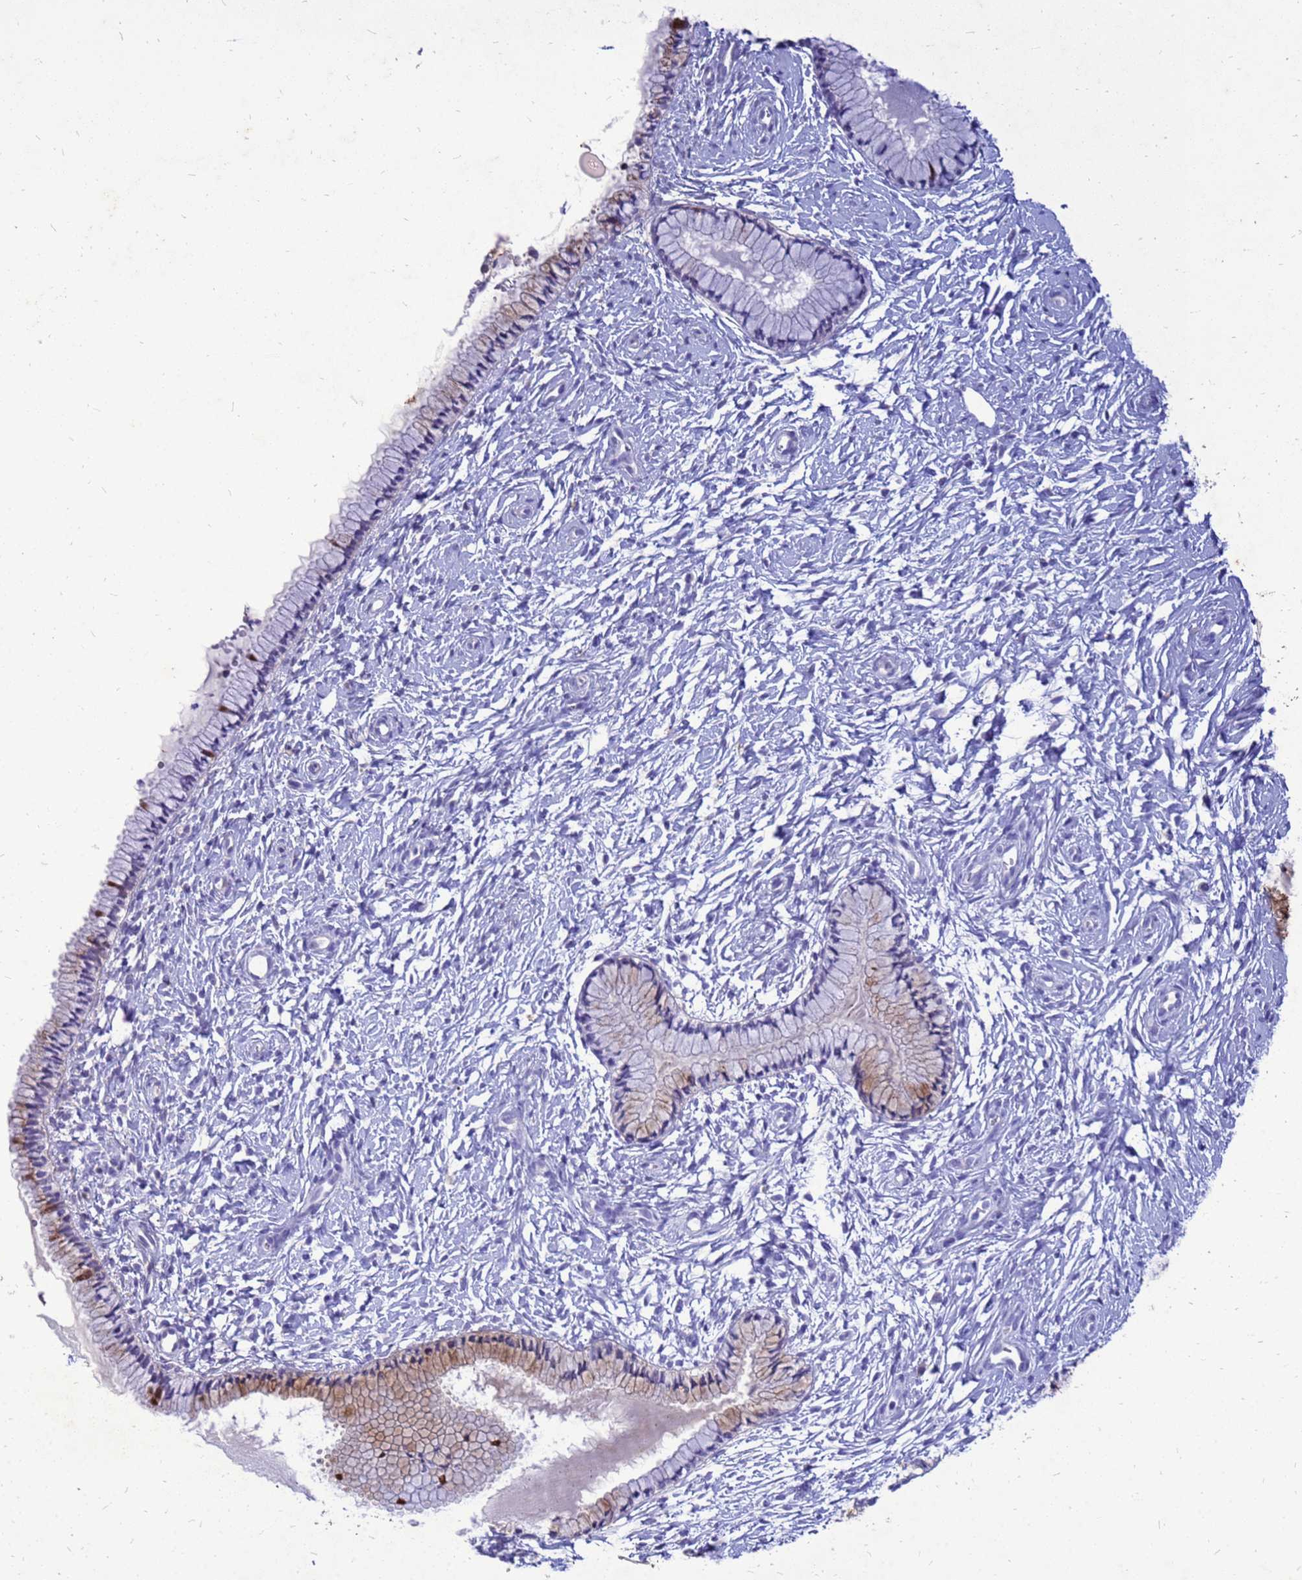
{"staining": {"intensity": "moderate", "quantity": "<25%", "location": "cytoplasmic/membranous"}, "tissue": "cervix", "cell_type": "Glandular cells", "image_type": "normal", "snomed": [{"axis": "morphology", "description": "Normal tissue, NOS"}, {"axis": "topography", "description": "Cervix"}], "caption": "Protein staining of unremarkable cervix demonstrates moderate cytoplasmic/membranous expression in approximately <25% of glandular cells. The staining was performed using DAB, with brown indicating positive protein expression. Nuclei are stained blue with hematoxylin.", "gene": "AKR1C1", "patient": {"sex": "female", "age": 33}}